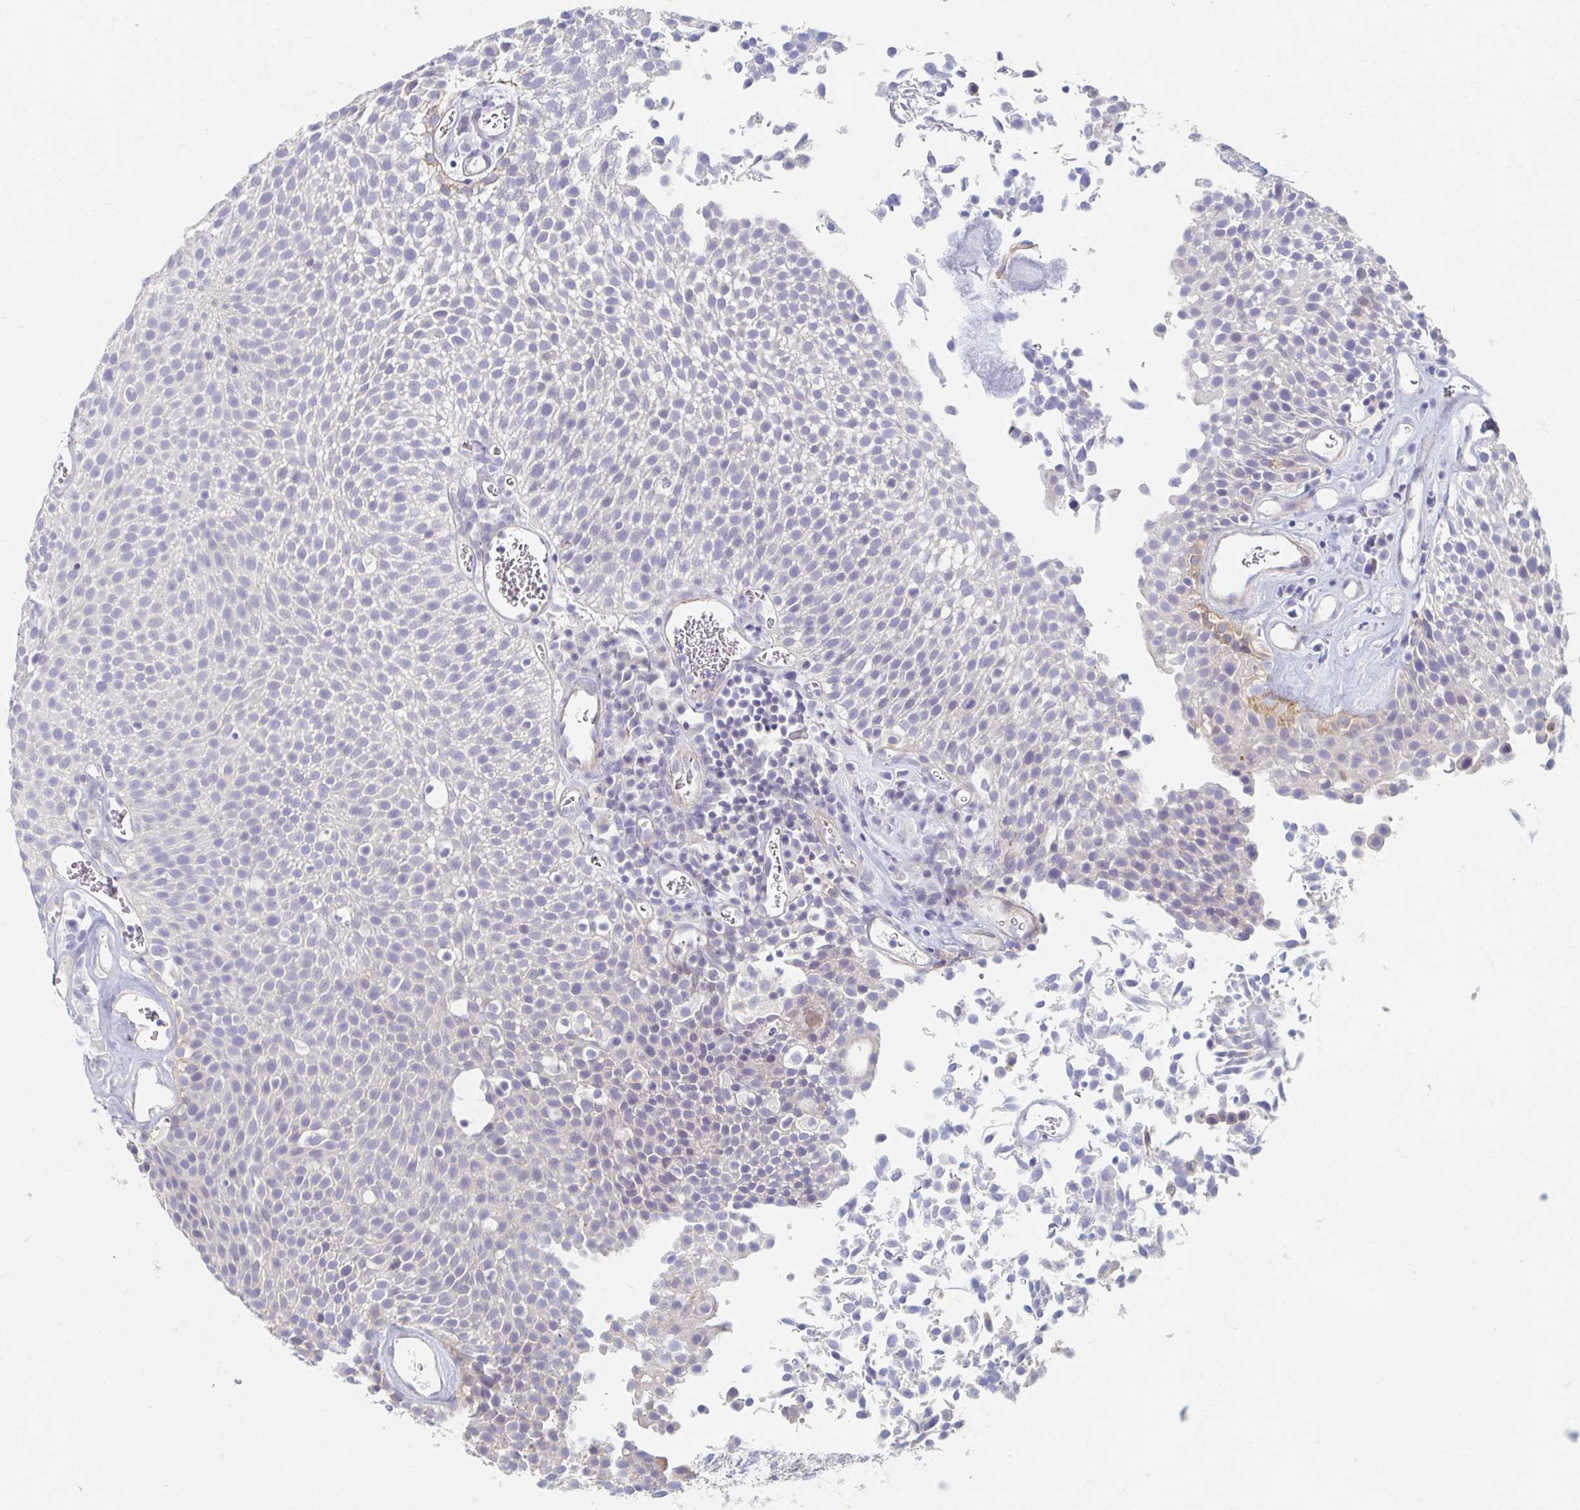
{"staining": {"intensity": "negative", "quantity": "none", "location": "none"}, "tissue": "urothelial cancer", "cell_type": "Tumor cells", "image_type": "cancer", "snomed": [{"axis": "morphology", "description": "Urothelial carcinoma, Low grade"}, {"axis": "topography", "description": "Urinary bladder"}], "caption": "Immunohistochemistry micrograph of urothelial cancer stained for a protein (brown), which displays no expression in tumor cells.", "gene": "MYLK2", "patient": {"sex": "female", "age": 79}}